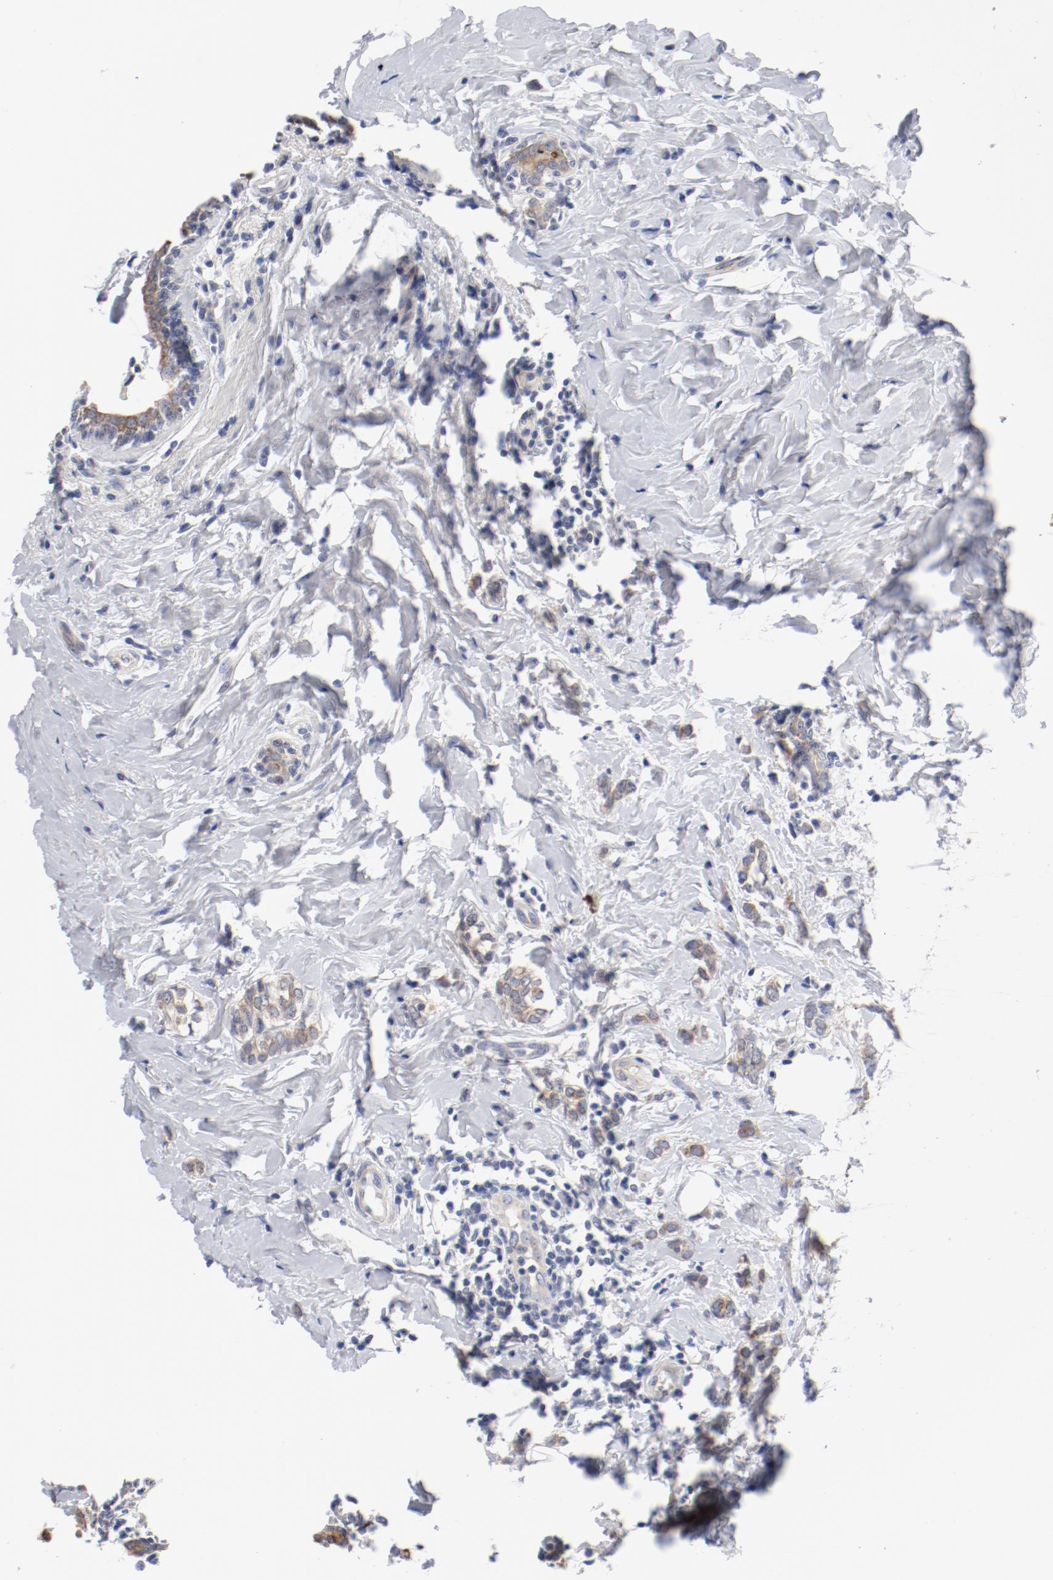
{"staining": {"intensity": "moderate", "quantity": ">75%", "location": "cytoplasmic/membranous"}, "tissue": "breast cancer", "cell_type": "Tumor cells", "image_type": "cancer", "snomed": [{"axis": "morphology", "description": "Normal tissue, NOS"}, {"axis": "morphology", "description": "Lobular carcinoma"}, {"axis": "topography", "description": "Breast"}], "caption": "Breast cancer was stained to show a protein in brown. There is medium levels of moderate cytoplasmic/membranous positivity in approximately >75% of tumor cells.", "gene": "GPR143", "patient": {"sex": "female", "age": 47}}